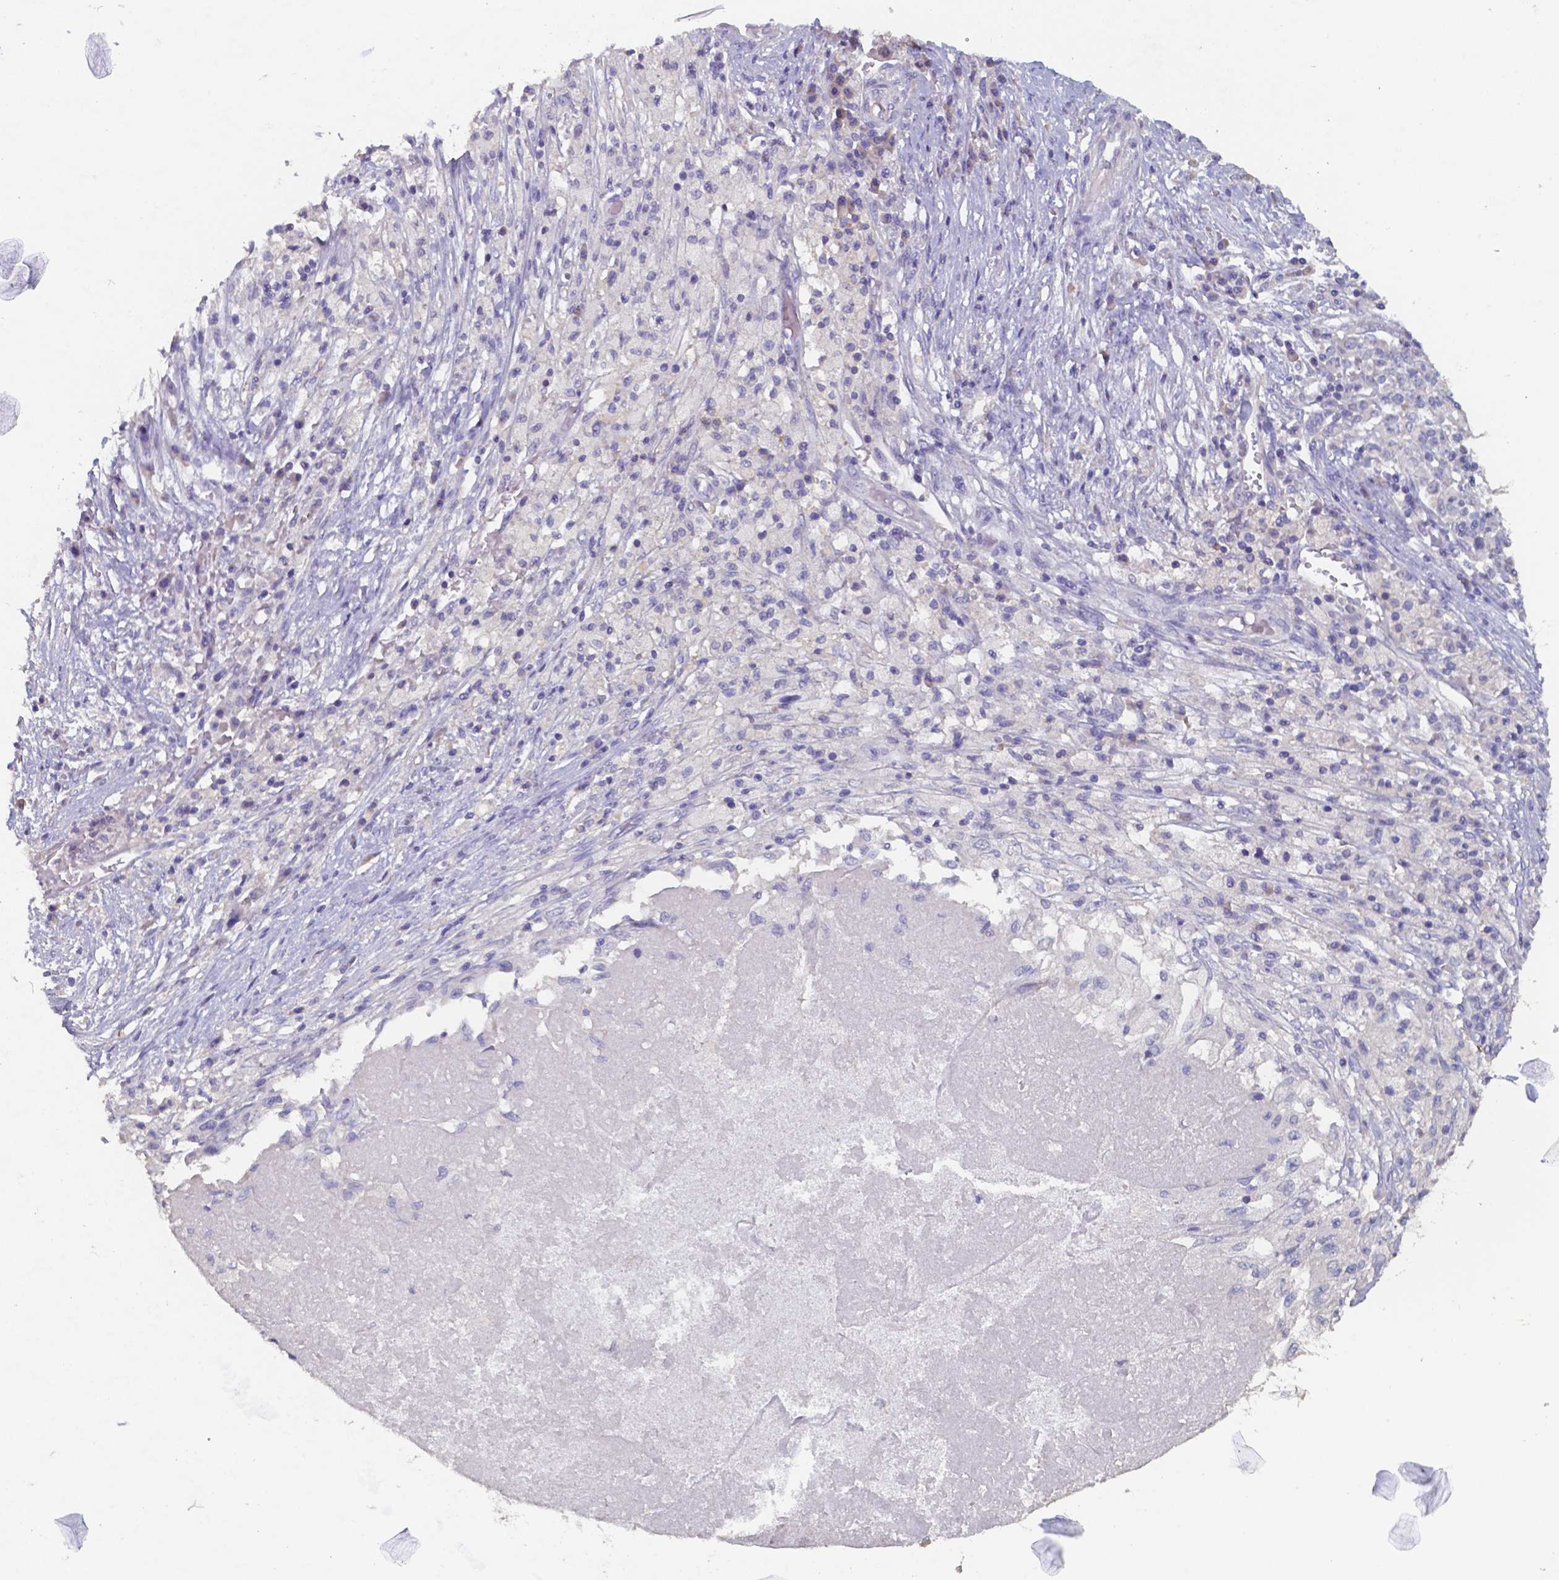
{"staining": {"intensity": "negative", "quantity": "none", "location": "none"}, "tissue": "stomach cancer", "cell_type": "Tumor cells", "image_type": "cancer", "snomed": [{"axis": "morphology", "description": "Adenocarcinoma, NOS"}, {"axis": "topography", "description": "Stomach"}], "caption": "The photomicrograph exhibits no staining of tumor cells in stomach cancer.", "gene": "FOXJ1", "patient": {"sex": "male", "age": 69}}